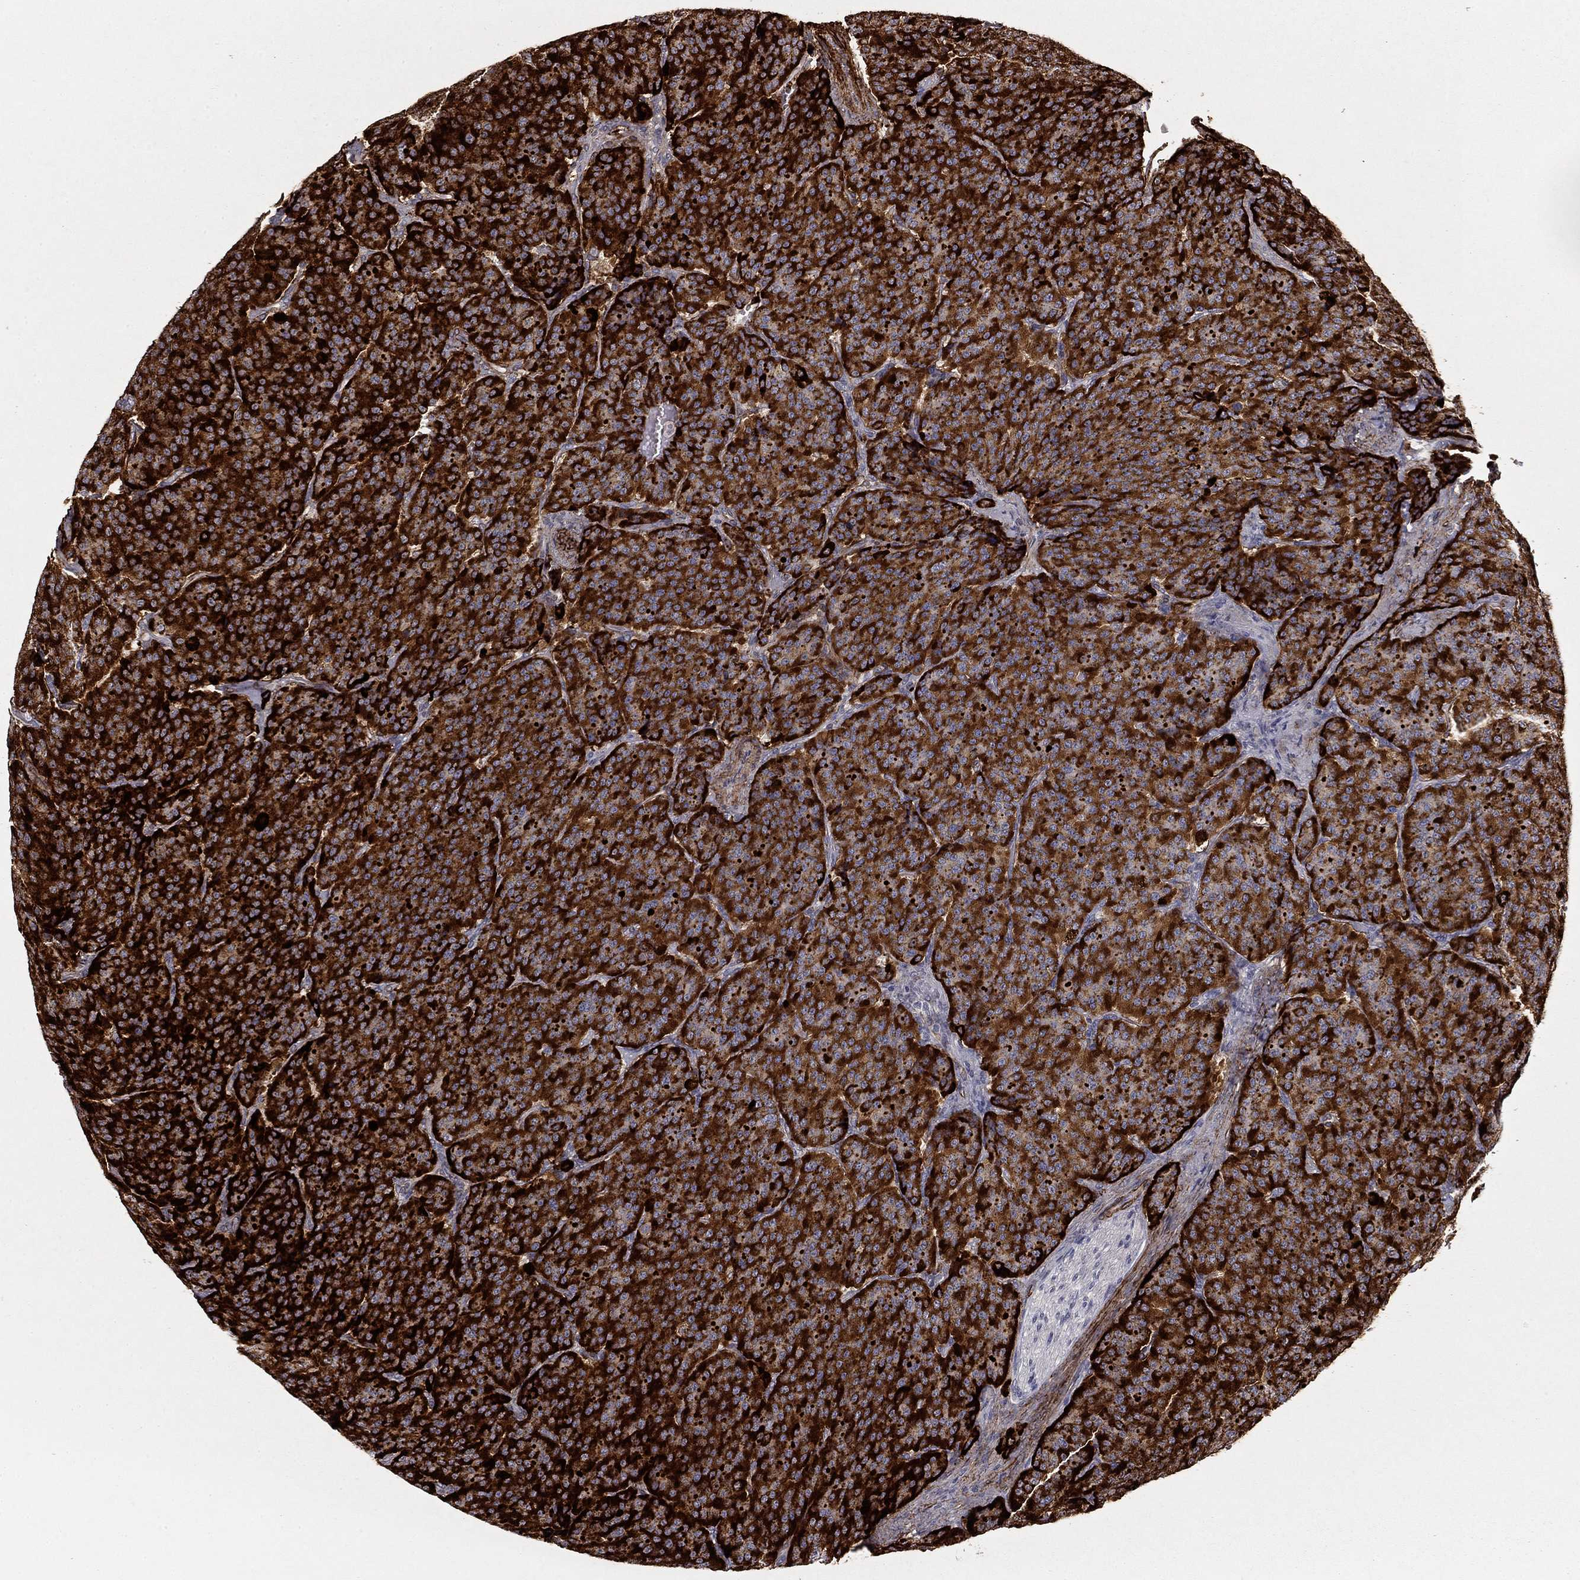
{"staining": {"intensity": "strong", "quantity": ">75%", "location": "cytoplasmic/membranous"}, "tissue": "carcinoid", "cell_type": "Tumor cells", "image_type": "cancer", "snomed": [{"axis": "morphology", "description": "Carcinoid, malignant, NOS"}, {"axis": "topography", "description": "Small intestine"}], "caption": "Protein expression by immunohistochemistry (IHC) displays strong cytoplasmic/membranous staining in about >75% of tumor cells in malignant carcinoid.", "gene": "KRBA1", "patient": {"sex": "female", "age": 58}}